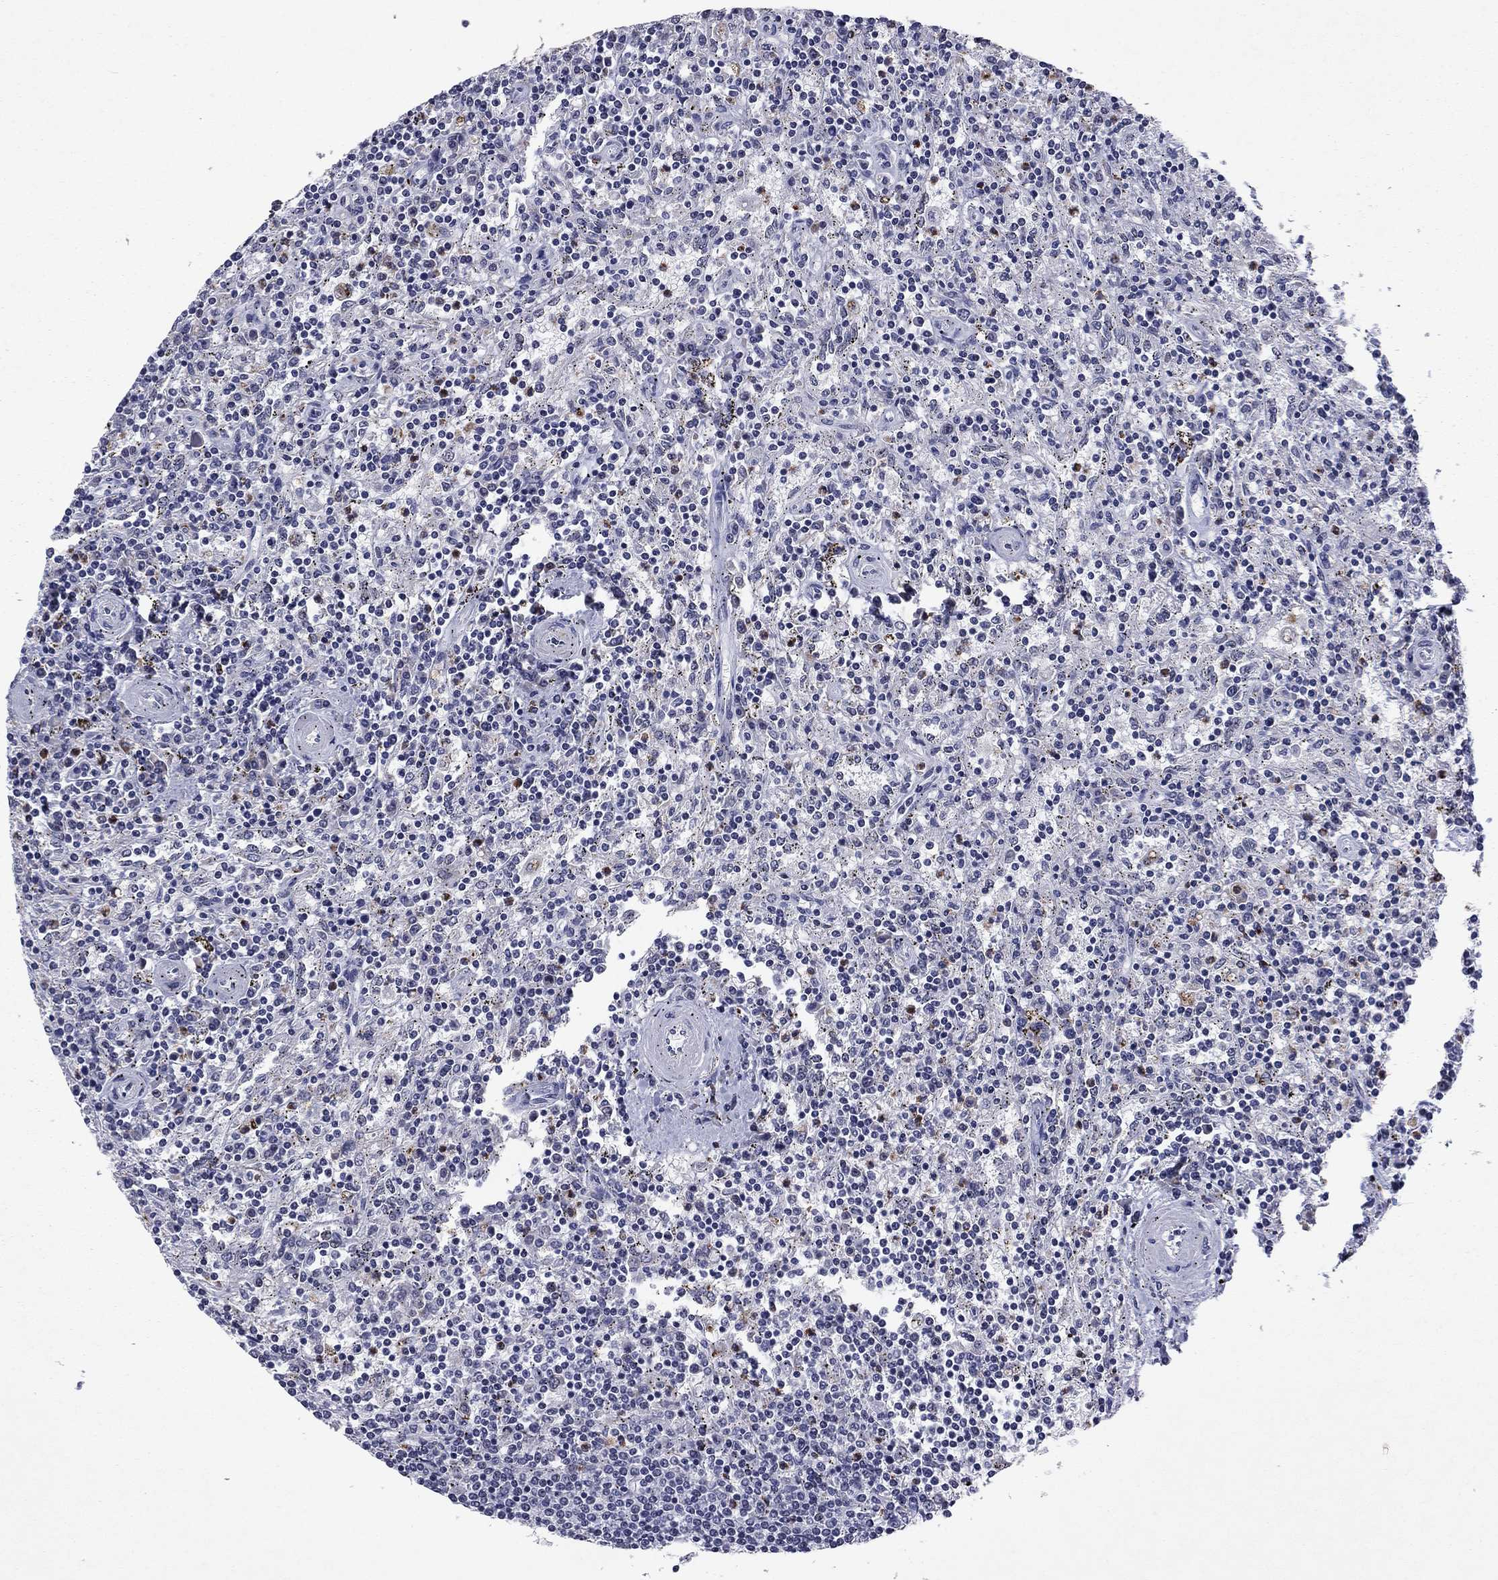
{"staining": {"intensity": "negative", "quantity": "none", "location": "none"}, "tissue": "lymphoma", "cell_type": "Tumor cells", "image_type": "cancer", "snomed": [{"axis": "morphology", "description": "Malignant lymphoma, non-Hodgkin's type, Low grade"}, {"axis": "topography", "description": "Spleen"}], "caption": "Tumor cells show no significant protein positivity in malignant lymphoma, non-Hodgkin's type (low-grade).", "gene": "ECM1", "patient": {"sex": "male", "age": 62}}